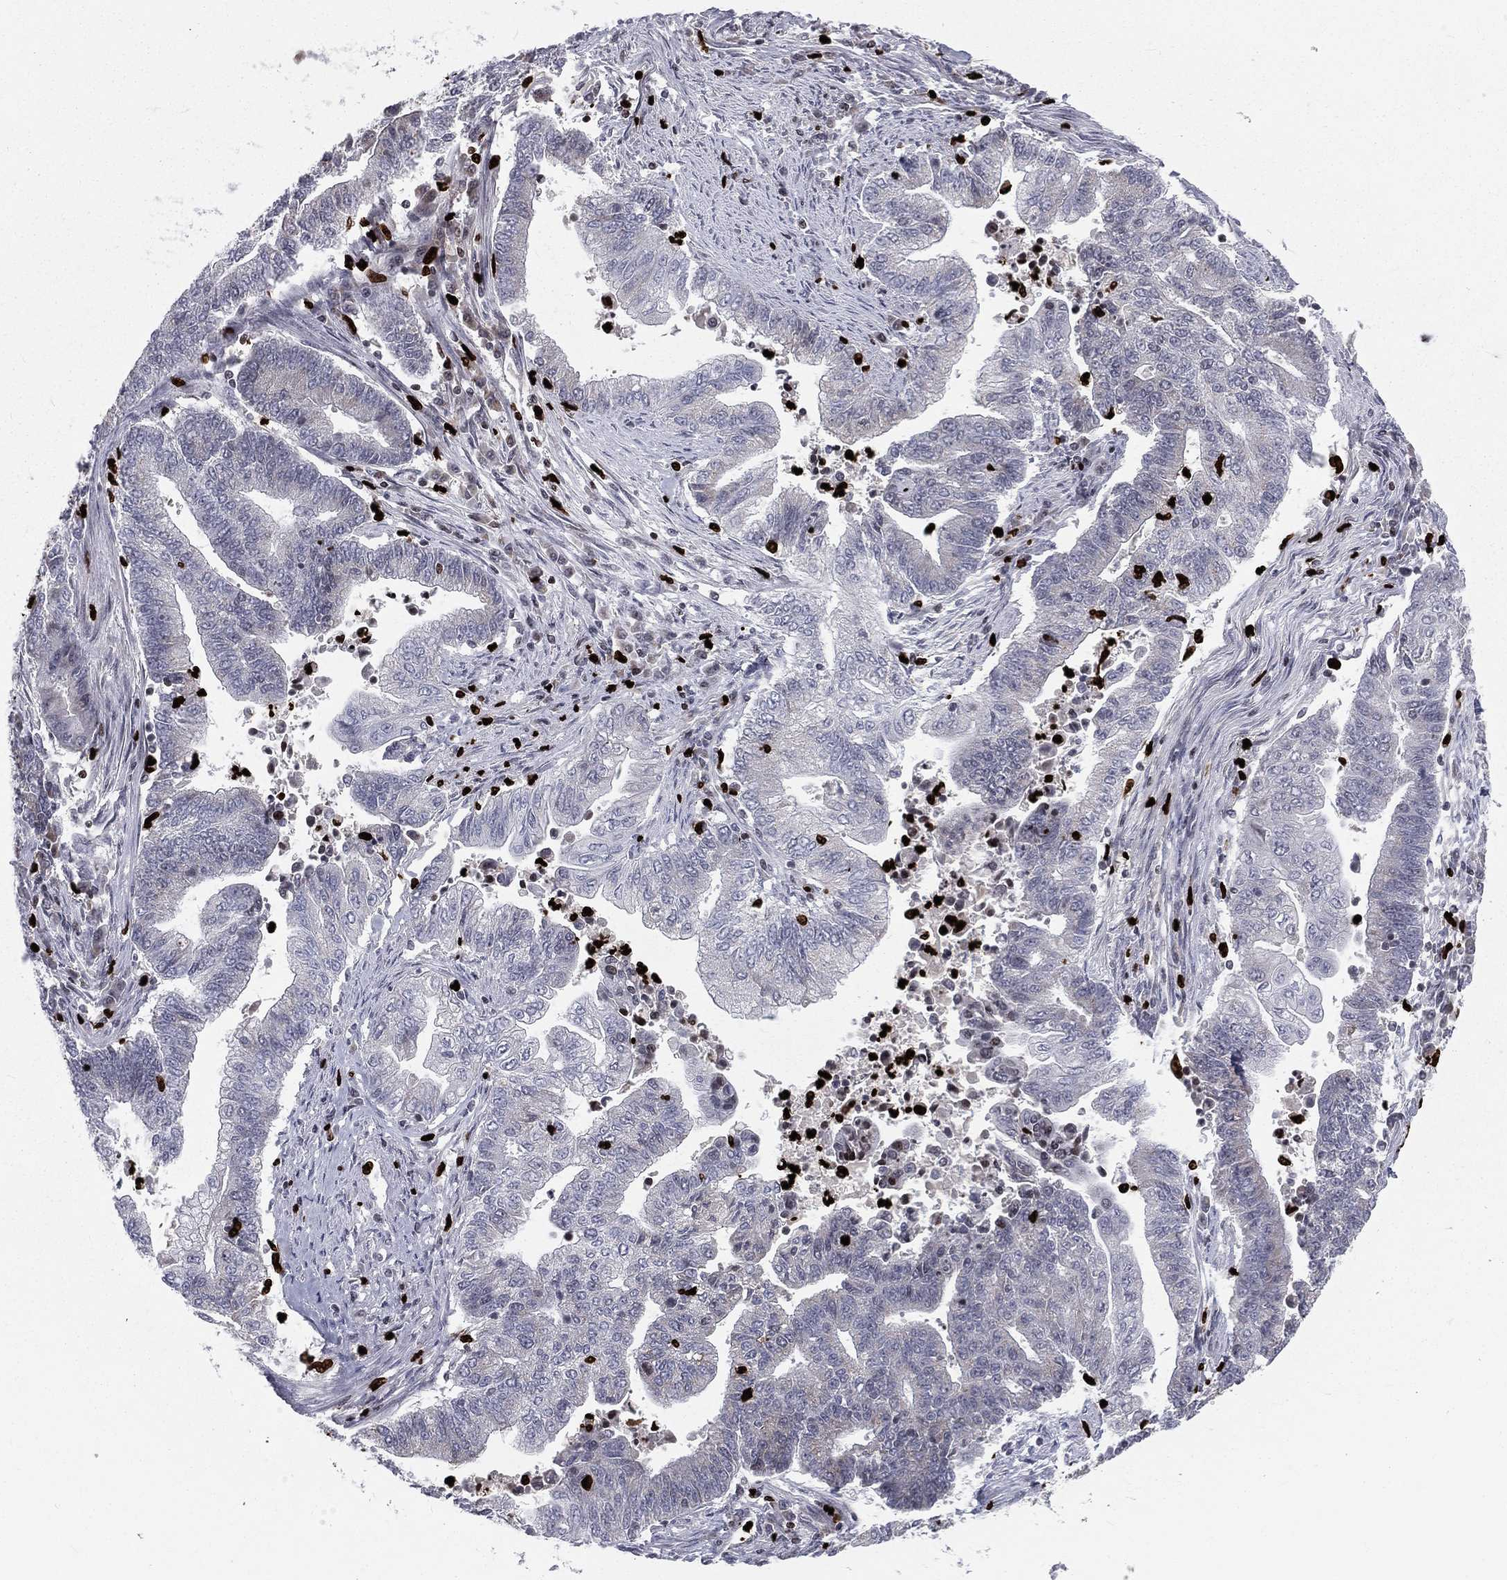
{"staining": {"intensity": "negative", "quantity": "none", "location": "none"}, "tissue": "endometrial cancer", "cell_type": "Tumor cells", "image_type": "cancer", "snomed": [{"axis": "morphology", "description": "Adenocarcinoma, NOS"}, {"axis": "topography", "description": "Uterus"}, {"axis": "topography", "description": "Endometrium"}], "caption": "This is an immunohistochemistry histopathology image of endometrial cancer (adenocarcinoma). There is no positivity in tumor cells.", "gene": "MNDA", "patient": {"sex": "female", "age": 54}}